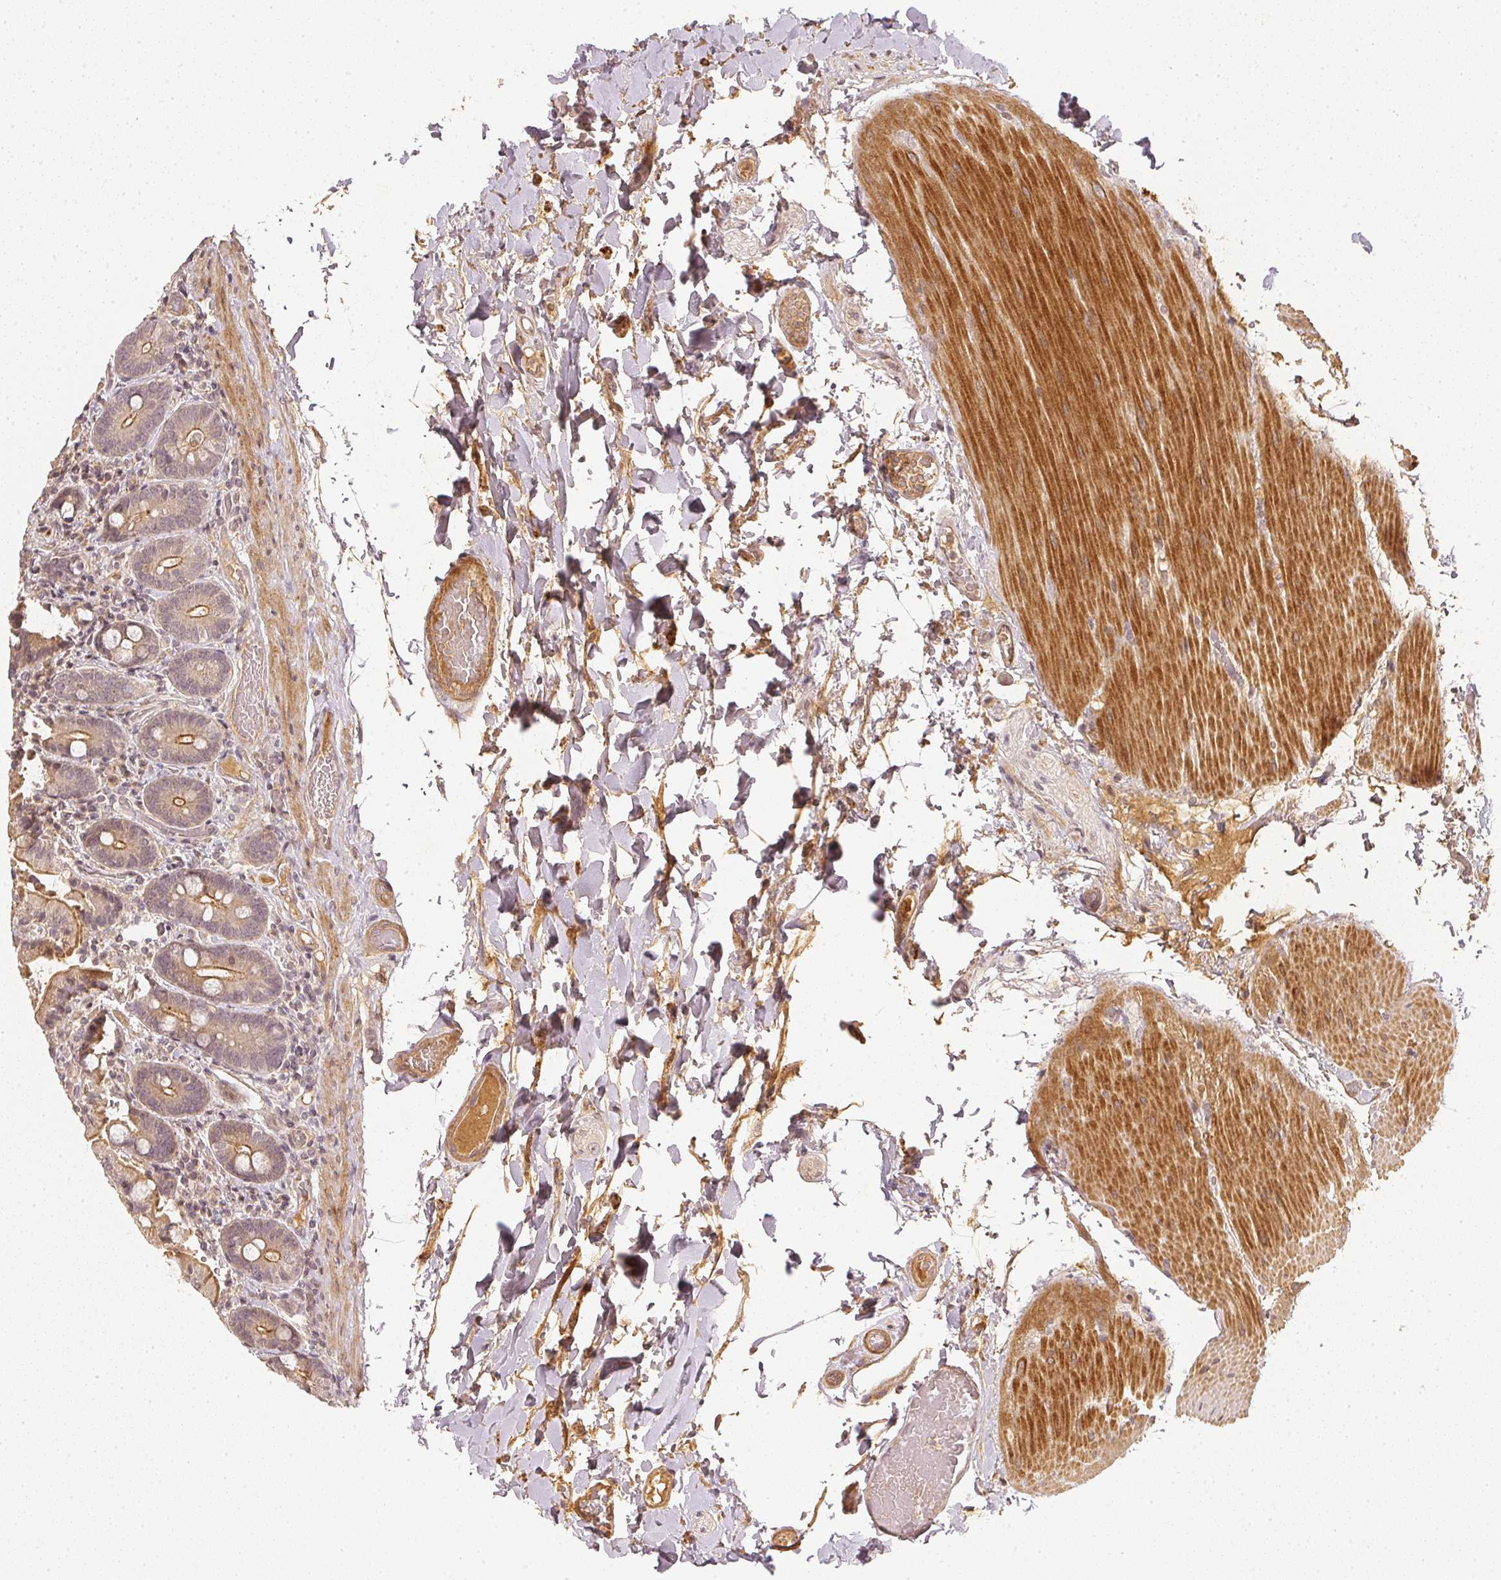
{"staining": {"intensity": "moderate", "quantity": "<25%", "location": "cytoplasmic/membranous"}, "tissue": "duodenum", "cell_type": "Glandular cells", "image_type": "normal", "snomed": [{"axis": "morphology", "description": "Normal tissue, NOS"}, {"axis": "topography", "description": "Duodenum"}], "caption": "This photomicrograph exhibits benign duodenum stained with immunohistochemistry to label a protein in brown. The cytoplasmic/membranous of glandular cells show moderate positivity for the protein. Nuclei are counter-stained blue.", "gene": "SERPINE1", "patient": {"sex": "female", "age": 62}}